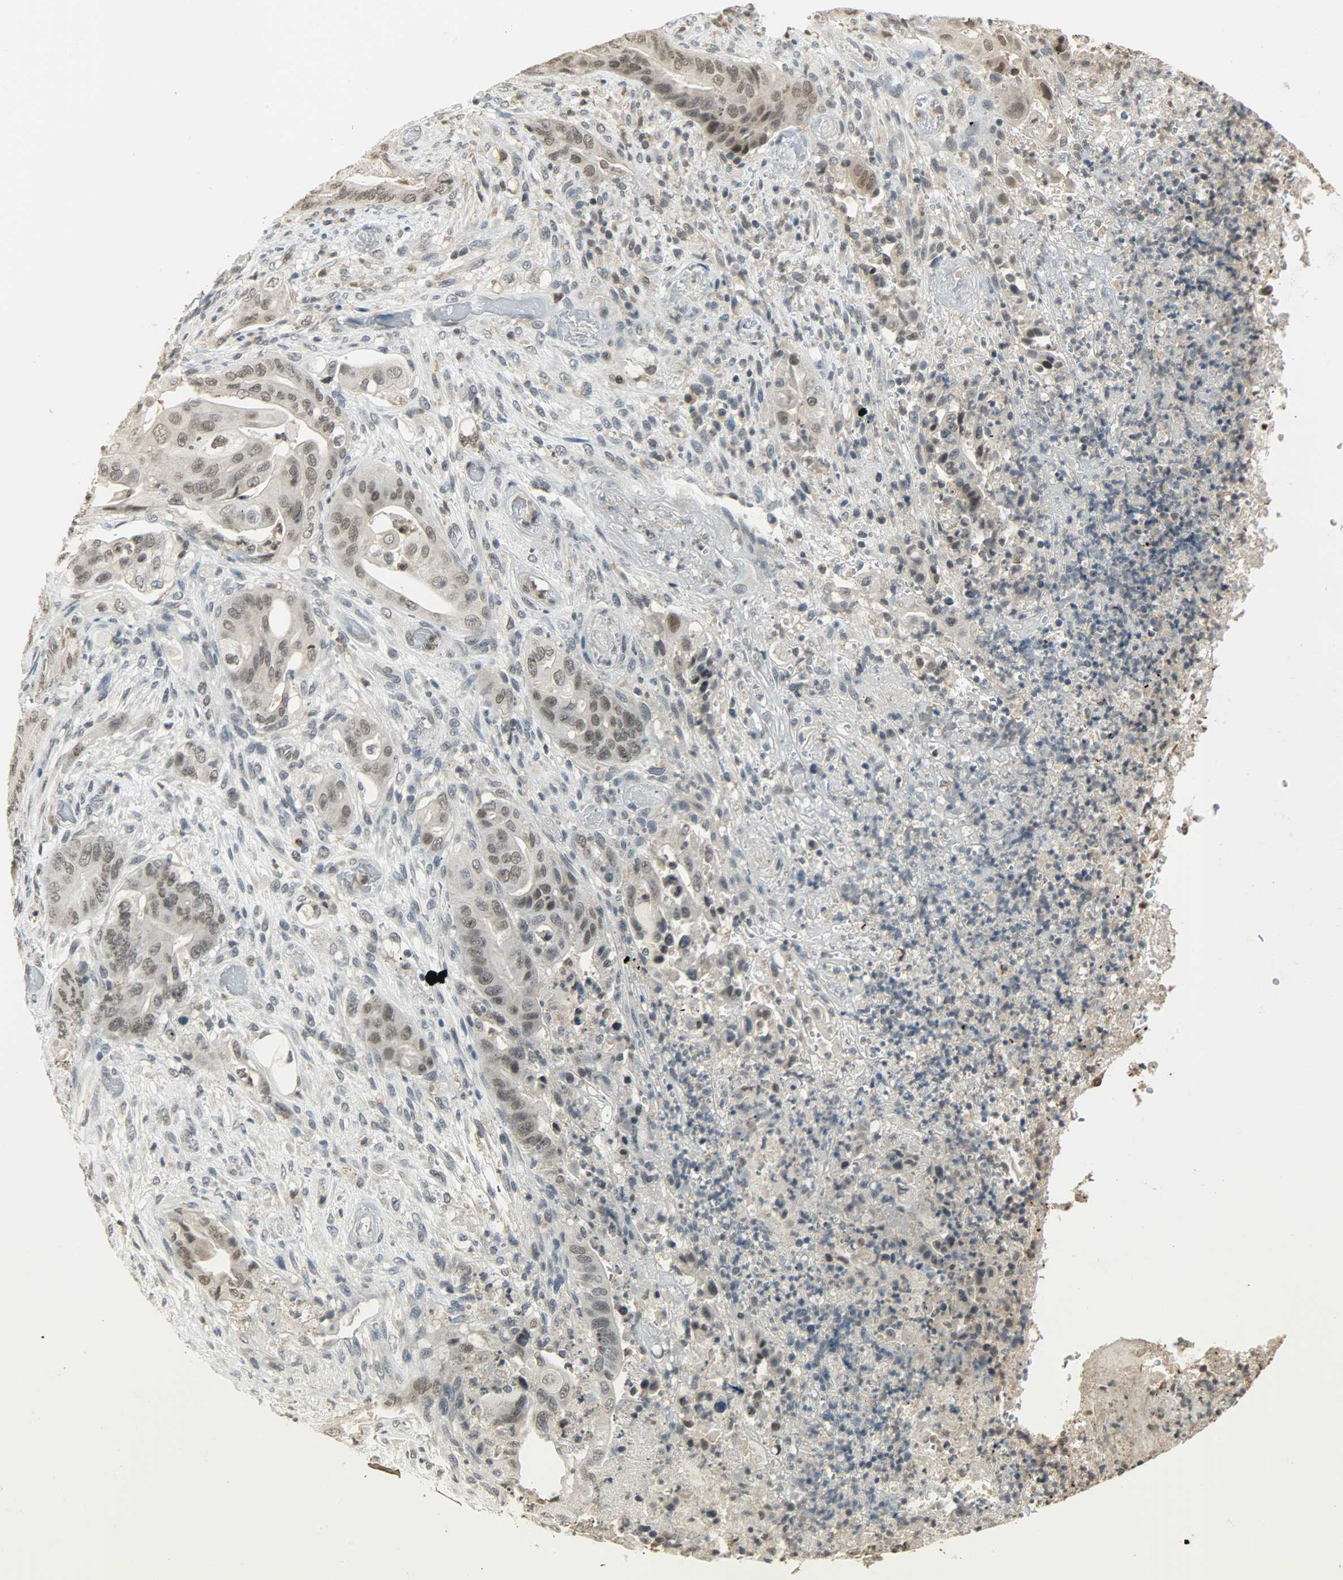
{"staining": {"intensity": "weak", "quantity": "25%-75%", "location": "nuclear"}, "tissue": "stomach cancer", "cell_type": "Tumor cells", "image_type": "cancer", "snomed": [{"axis": "morphology", "description": "Adenocarcinoma, NOS"}, {"axis": "topography", "description": "Stomach"}], "caption": "A high-resolution histopathology image shows immunohistochemistry (IHC) staining of stomach cancer, which exhibits weak nuclear expression in about 25%-75% of tumor cells.", "gene": "SMARCA5", "patient": {"sex": "female", "age": 73}}